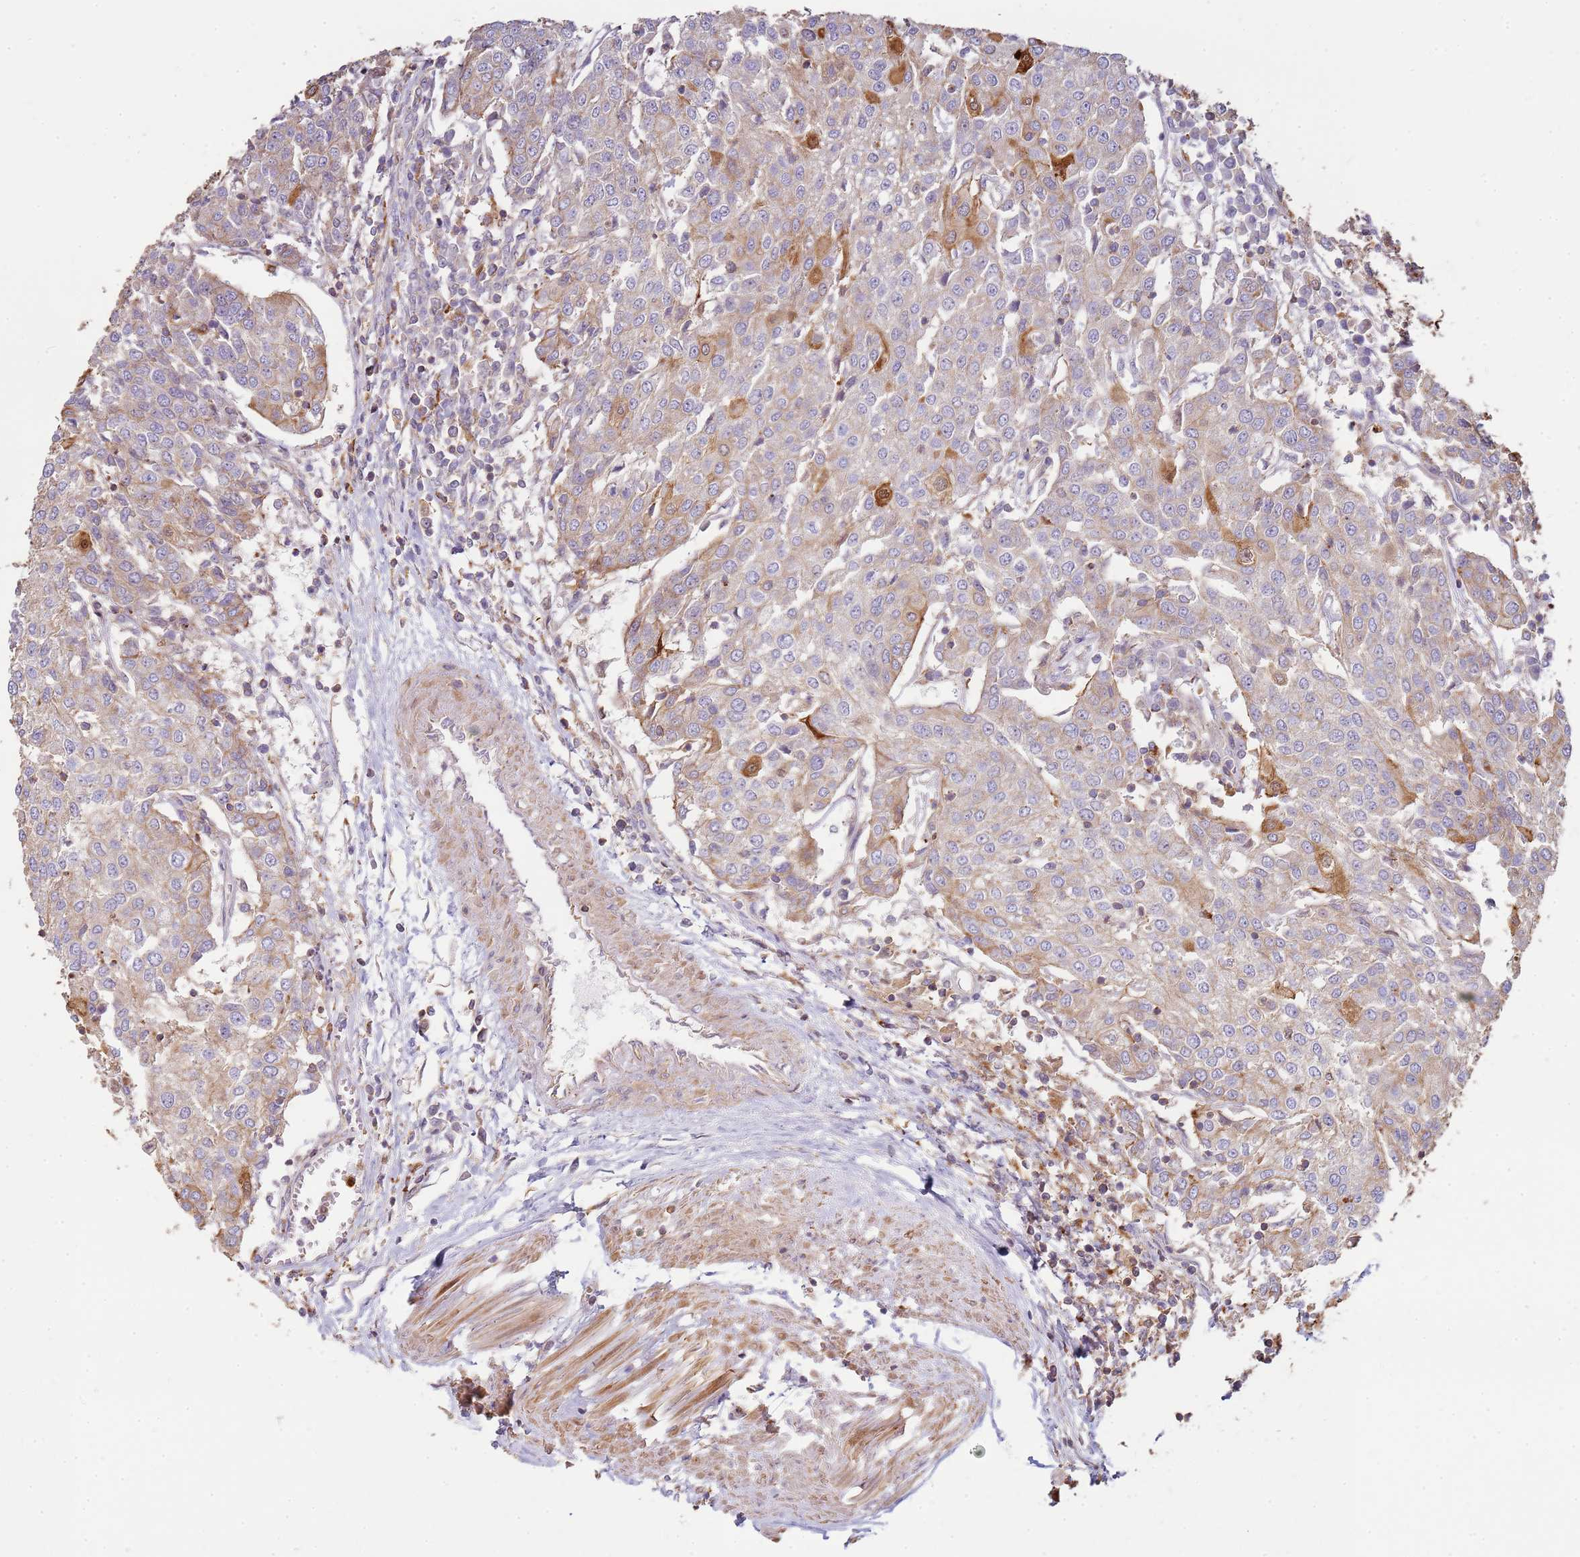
{"staining": {"intensity": "moderate", "quantity": "<25%", "location": "cytoplasmic/membranous"}, "tissue": "urothelial cancer", "cell_type": "Tumor cells", "image_type": "cancer", "snomed": [{"axis": "morphology", "description": "Urothelial carcinoma, High grade"}, {"axis": "topography", "description": "Urinary bladder"}], "caption": "Immunohistochemical staining of urothelial cancer shows moderate cytoplasmic/membranous protein positivity in approximately <25% of tumor cells. The staining was performed using DAB to visualize the protein expression in brown, while the nuclei were stained in blue with hematoxylin (Magnification: 20x).", "gene": "NDUFAF4", "patient": {"sex": "female", "age": 85}}